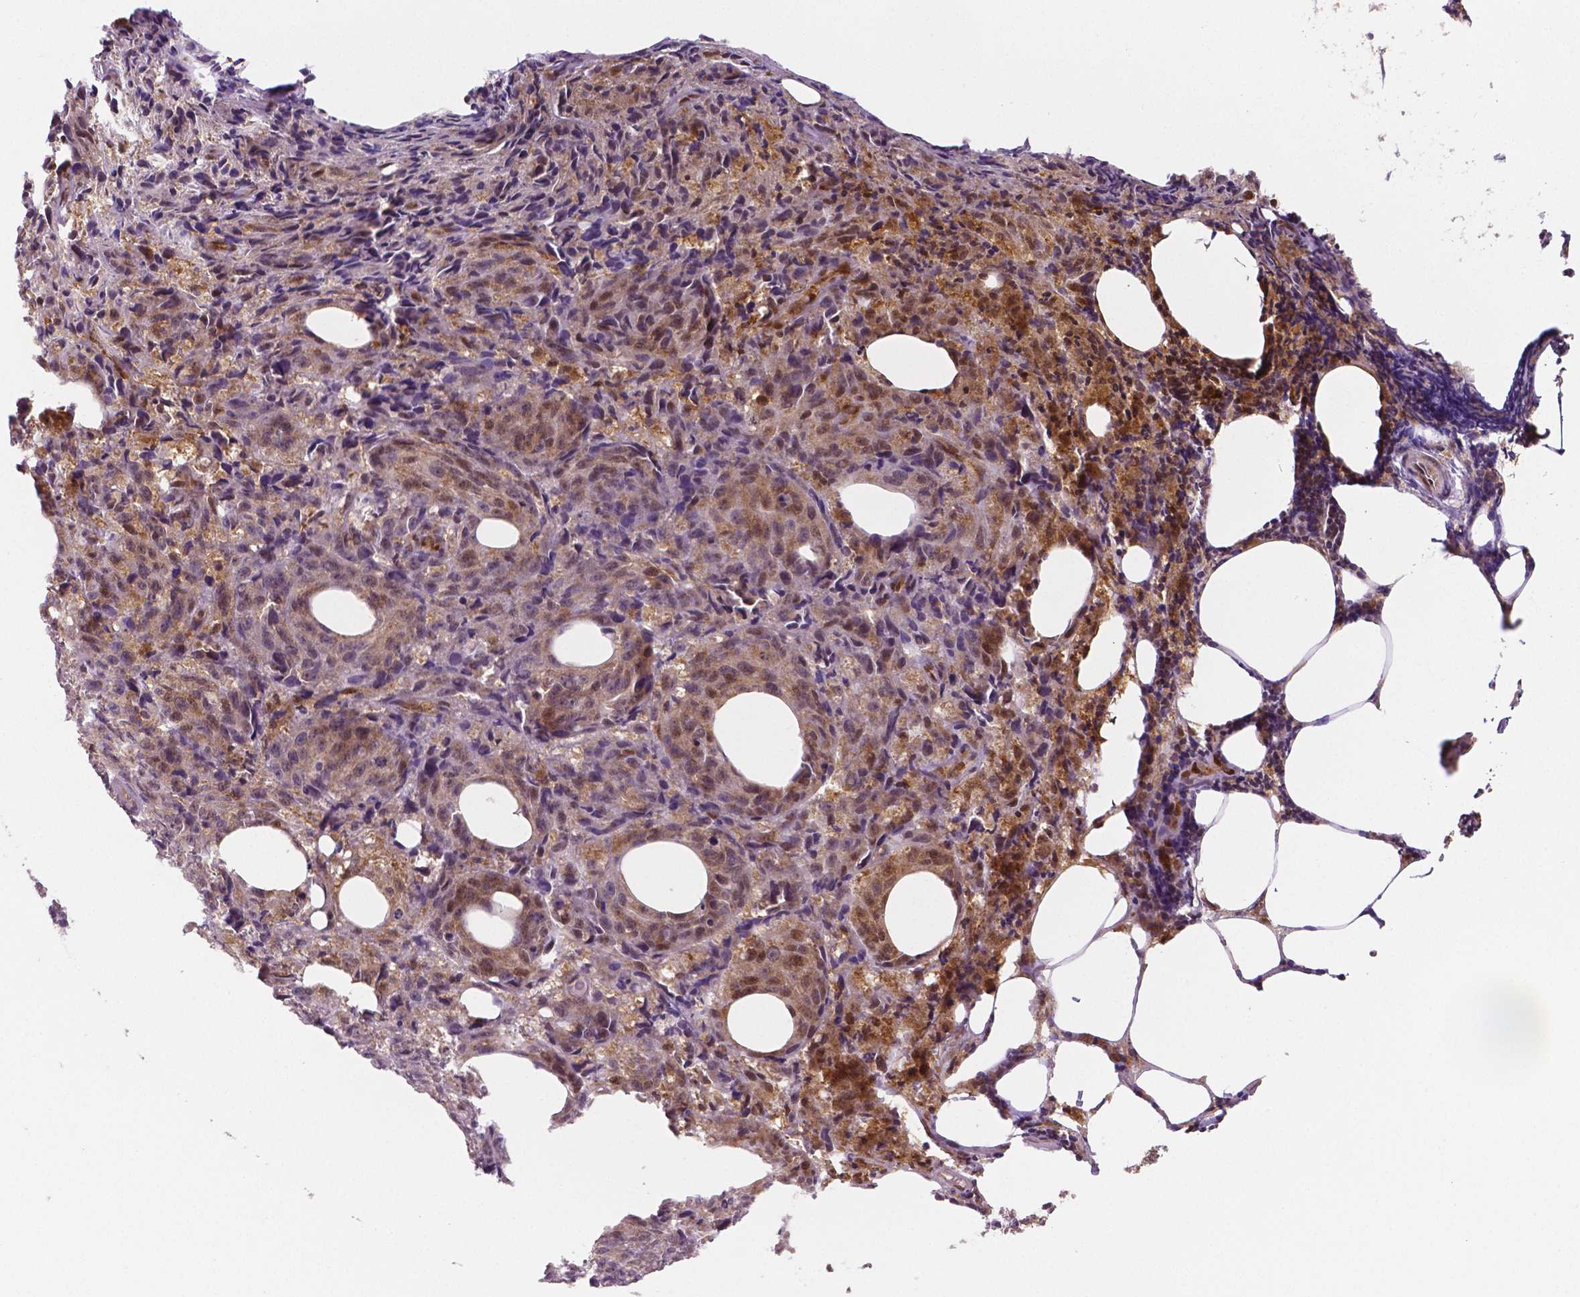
{"staining": {"intensity": "weak", "quantity": ">75%", "location": "cytoplasmic/membranous"}, "tissue": "melanoma", "cell_type": "Tumor cells", "image_type": "cancer", "snomed": [{"axis": "morphology", "description": "Malignant melanoma, NOS"}, {"axis": "topography", "description": "Skin"}], "caption": "Tumor cells display low levels of weak cytoplasmic/membranous expression in about >75% of cells in malignant melanoma.", "gene": "STAT3", "patient": {"sex": "female", "age": 34}}